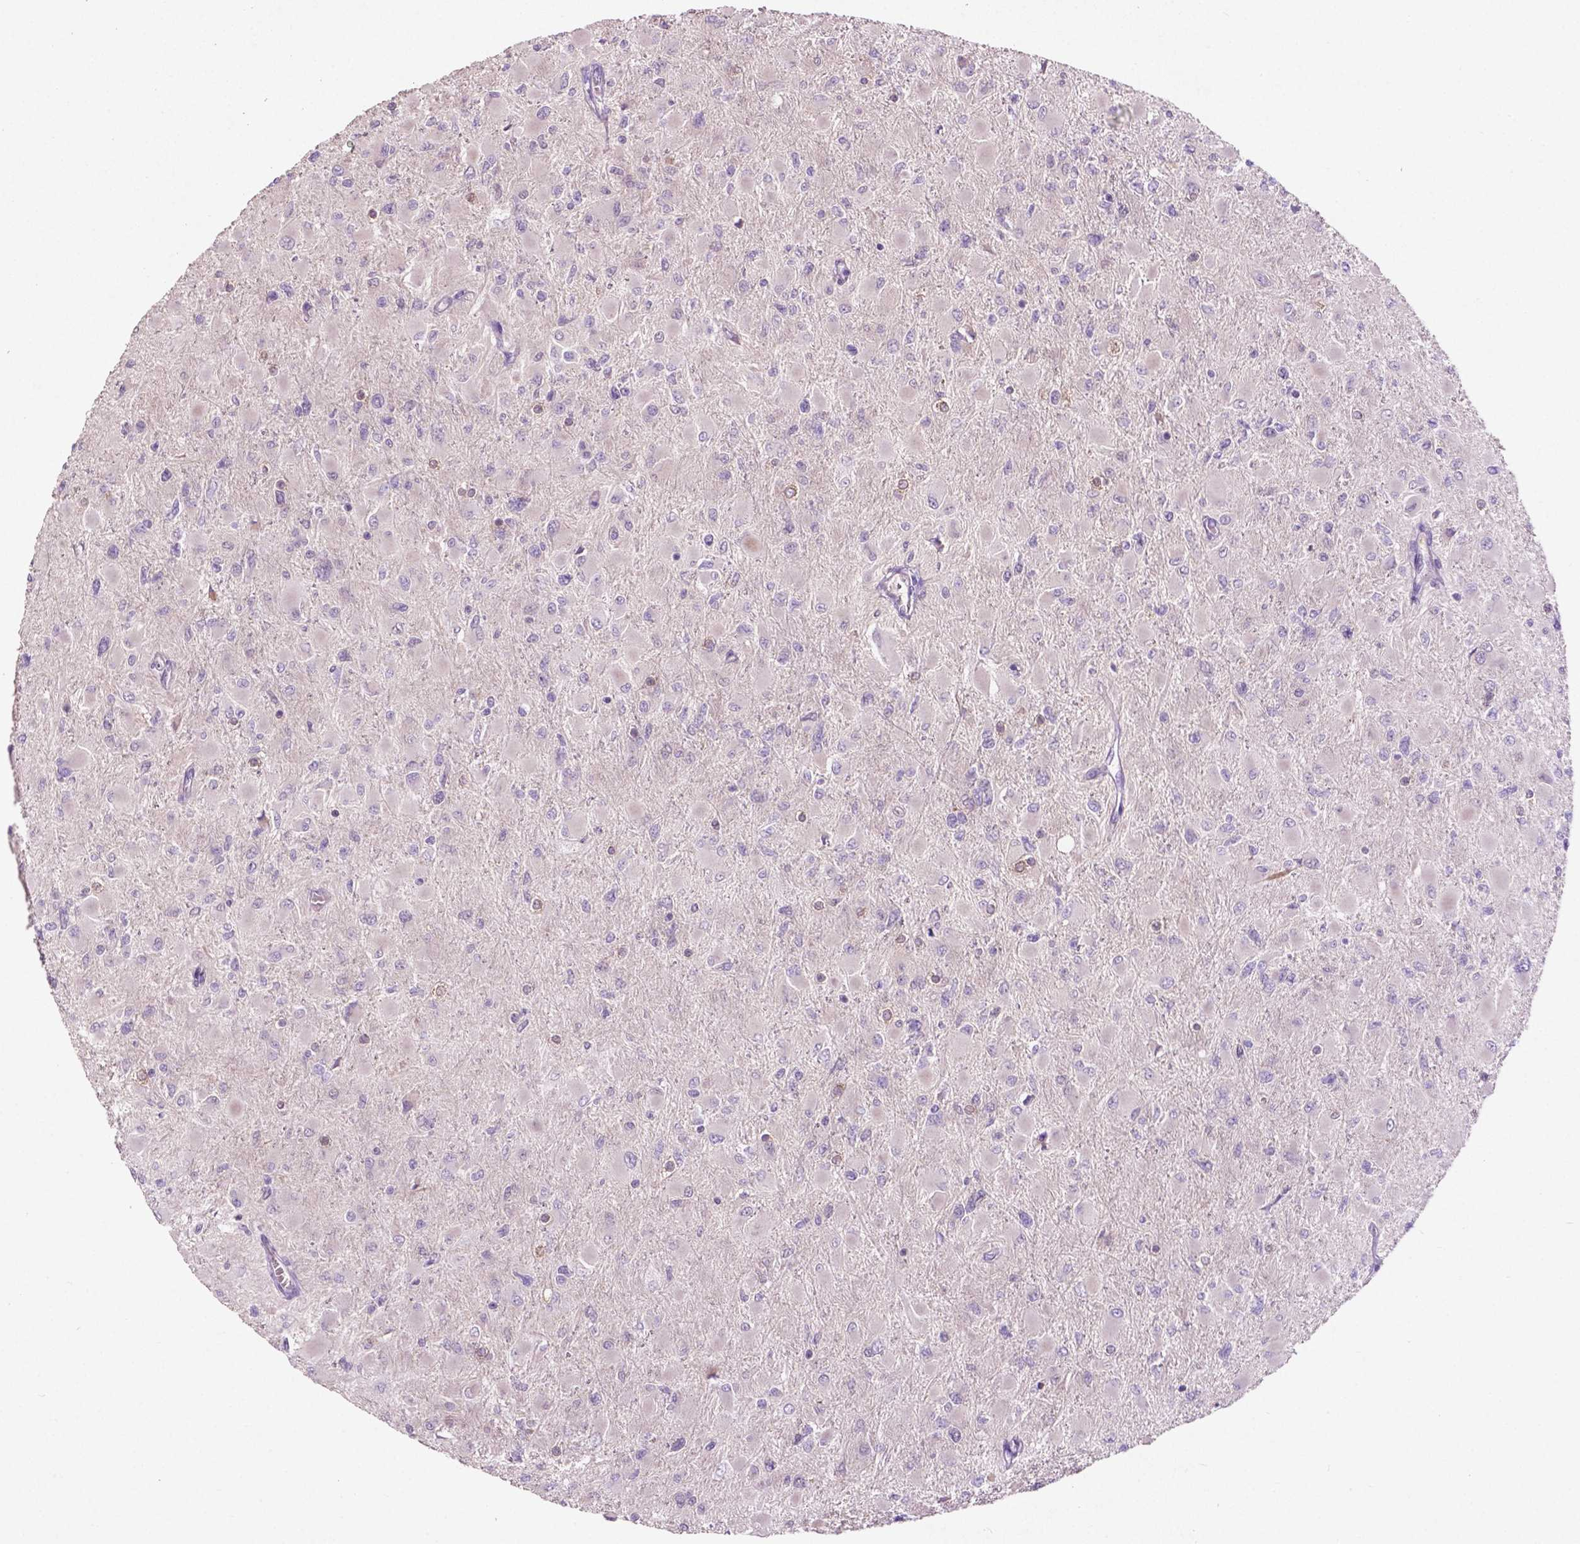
{"staining": {"intensity": "negative", "quantity": "none", "location": "none"}, "tissue": "glioma", "cell_type": "Tumor cells", "image_type": "cancer", "snomed": [{"axis": "morphology", "description": "Glioma, malignant, High grade"}, {"axis": "topography", "description": "Cerebral cortex"}], "caption": "High-grade glioma (malignant) stained for a protein using IHC exhibits no positivity tumor cells.", "gene": "ARL5C", "patient": {"sex": "female", "age": 36}}